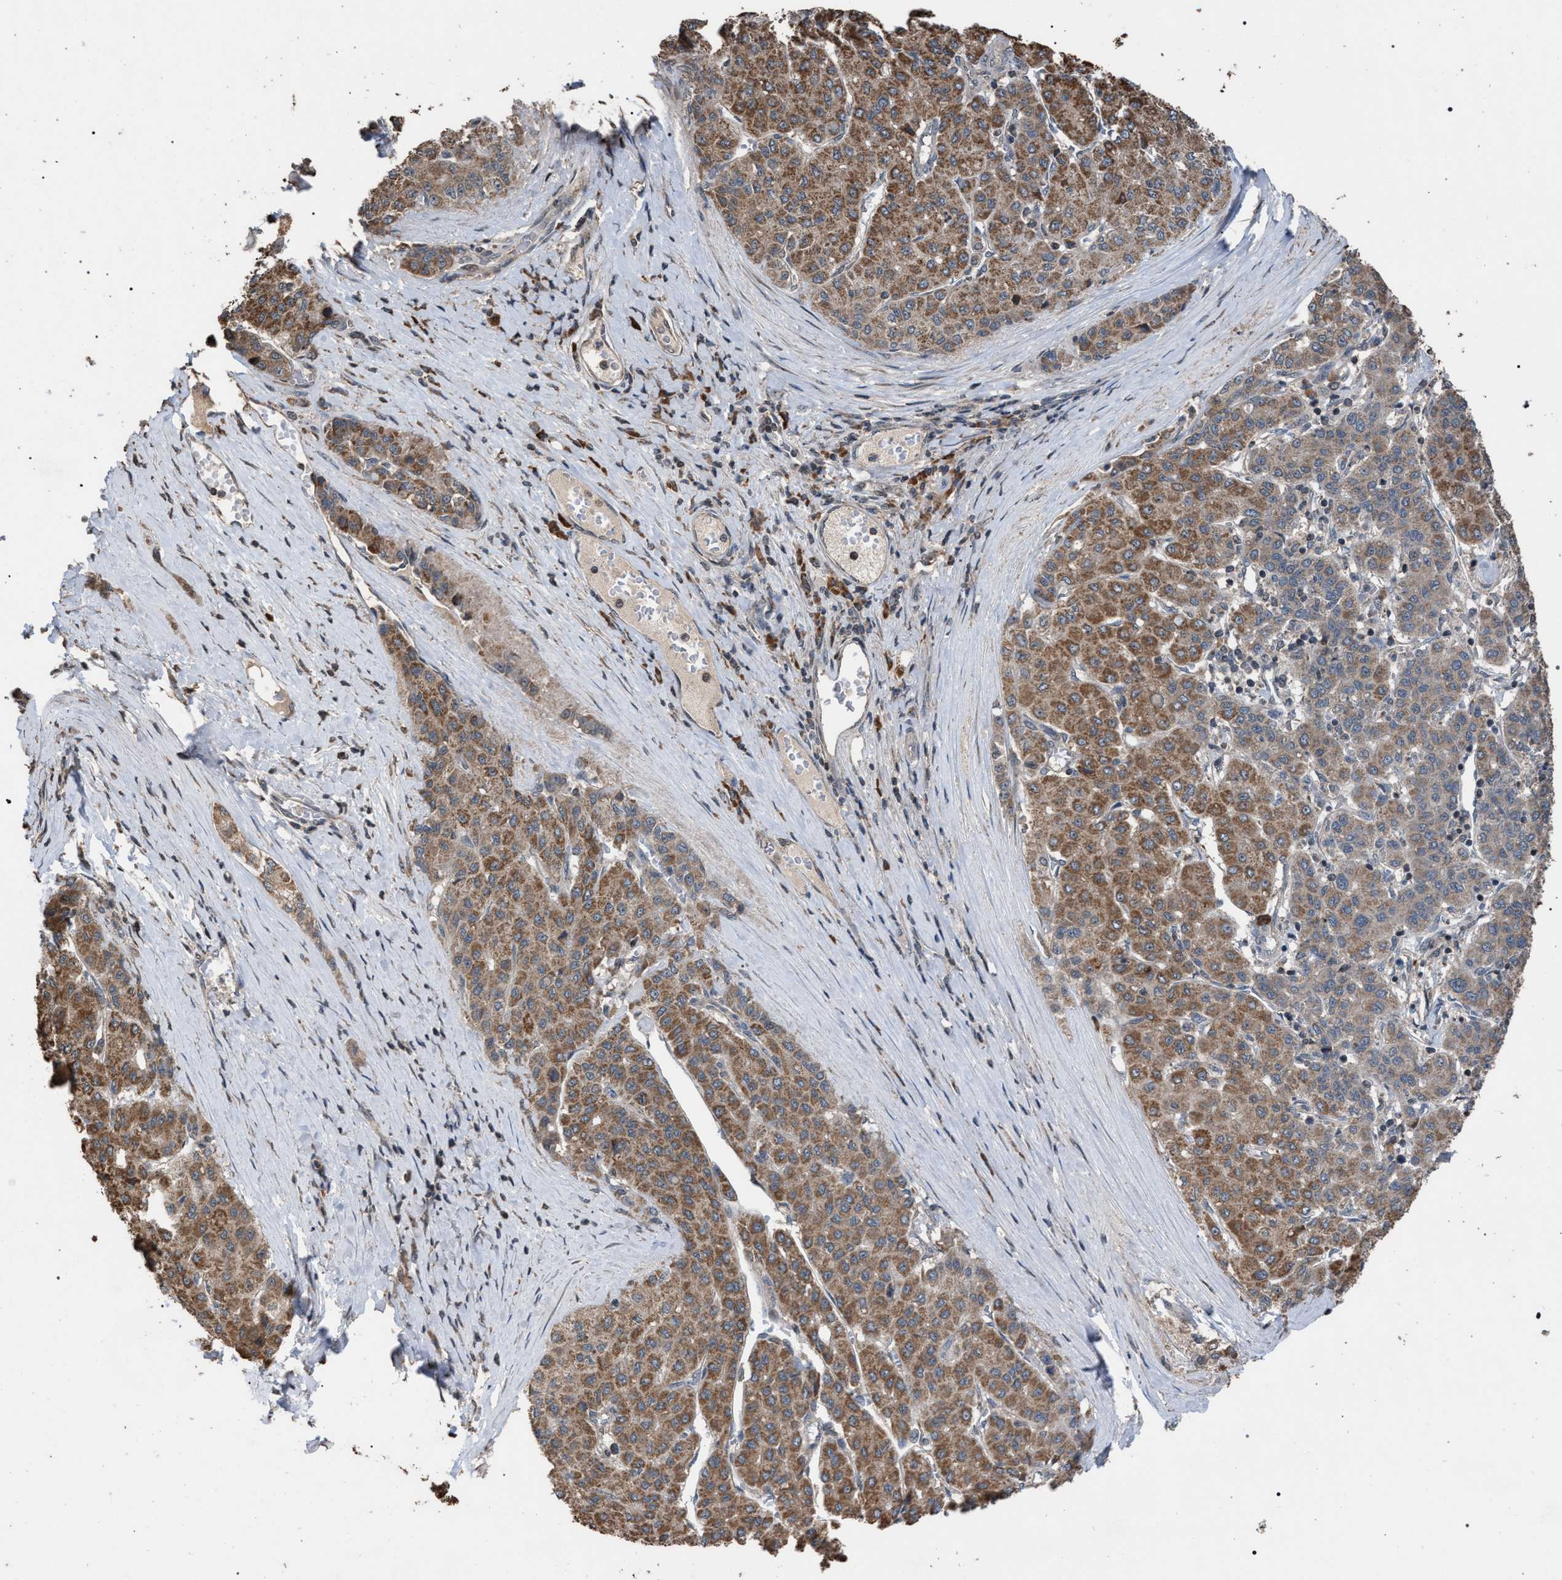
{"staining": {"intensity": "moderate", "quantity": ">75%", "location": "cytoplasmic/membranous"}, "tissue": "liver cancer", "cell_type": "Tumor cells", "image_type": "cancer", "snomed": [{"axis": "morphology", "description": "Carcinoma, Hepatocellular, NOS"}, {"axis": "topography", "description": "Liver"}], "caption": "Approximately >75% of tumor cells in hepatocellular carcinoma (liver) show moderate cytoplasmic/membranous protein positivity as visualized by brown immunohistochemical staining.", "gene": "NAA35", "patient": {"sex": "male", "age": 65}}